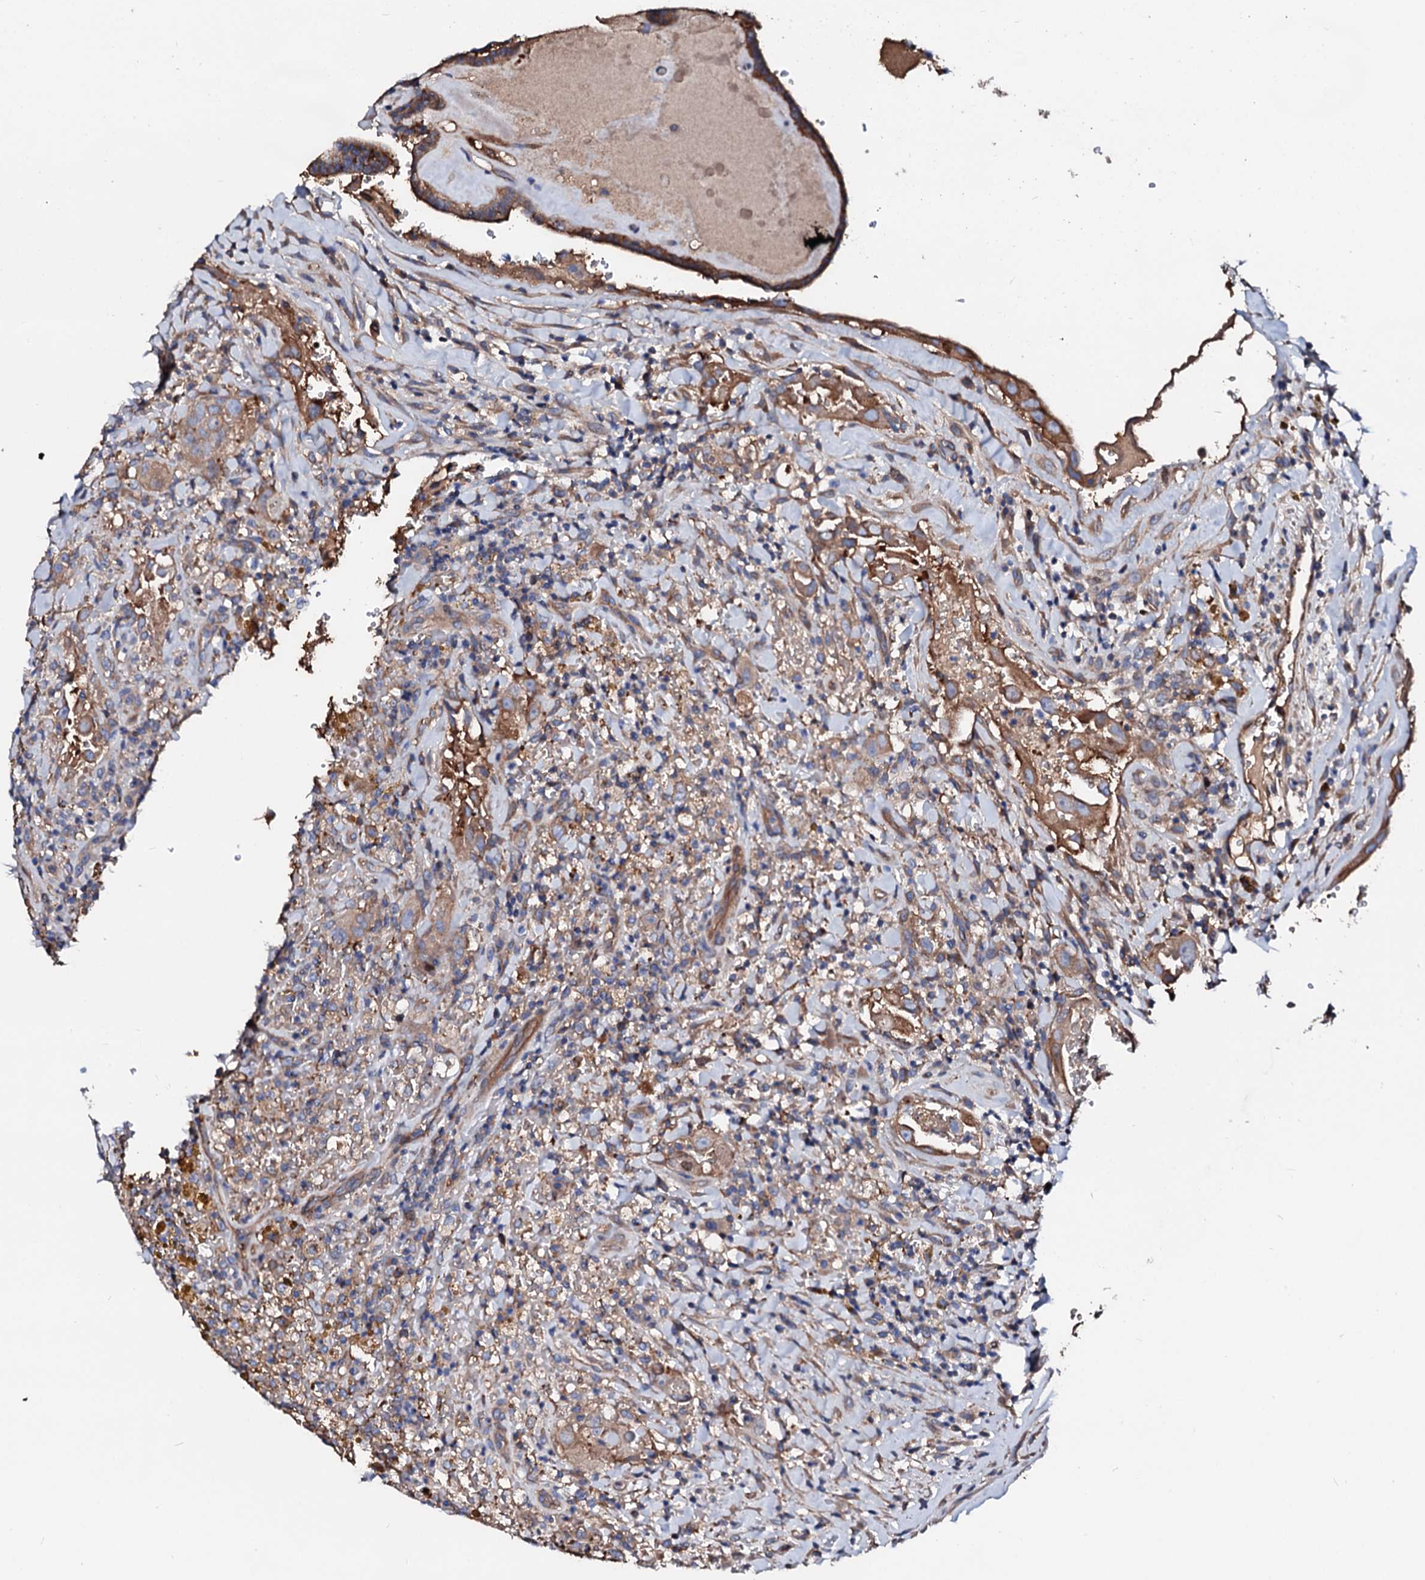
{"staining": {"intensity": "moderate", "quantity": ">75%", "location": "cytoplasmic/membranous"}, "tissue": "thyroid cancer", "cell_type": "Tumor cells", "image_type": "cancer", "snomed": [{"axis": "morphology", "description": "Papillary adenocarcinoma, NOS"}, {"axis": "topography", "description": "Thyroid gland"}], "caption": "DAB immunohistochemical staining of thyroid papillary adenocarcinoma exhibits moderate cytoplasmic/membranous protein expression in approximately >75% of tumor cells. (Brightfield microscopy of DAB IHC at high magnification).", "gene": "CSKMT", "patient": {"sex": "male", "age": 77}}